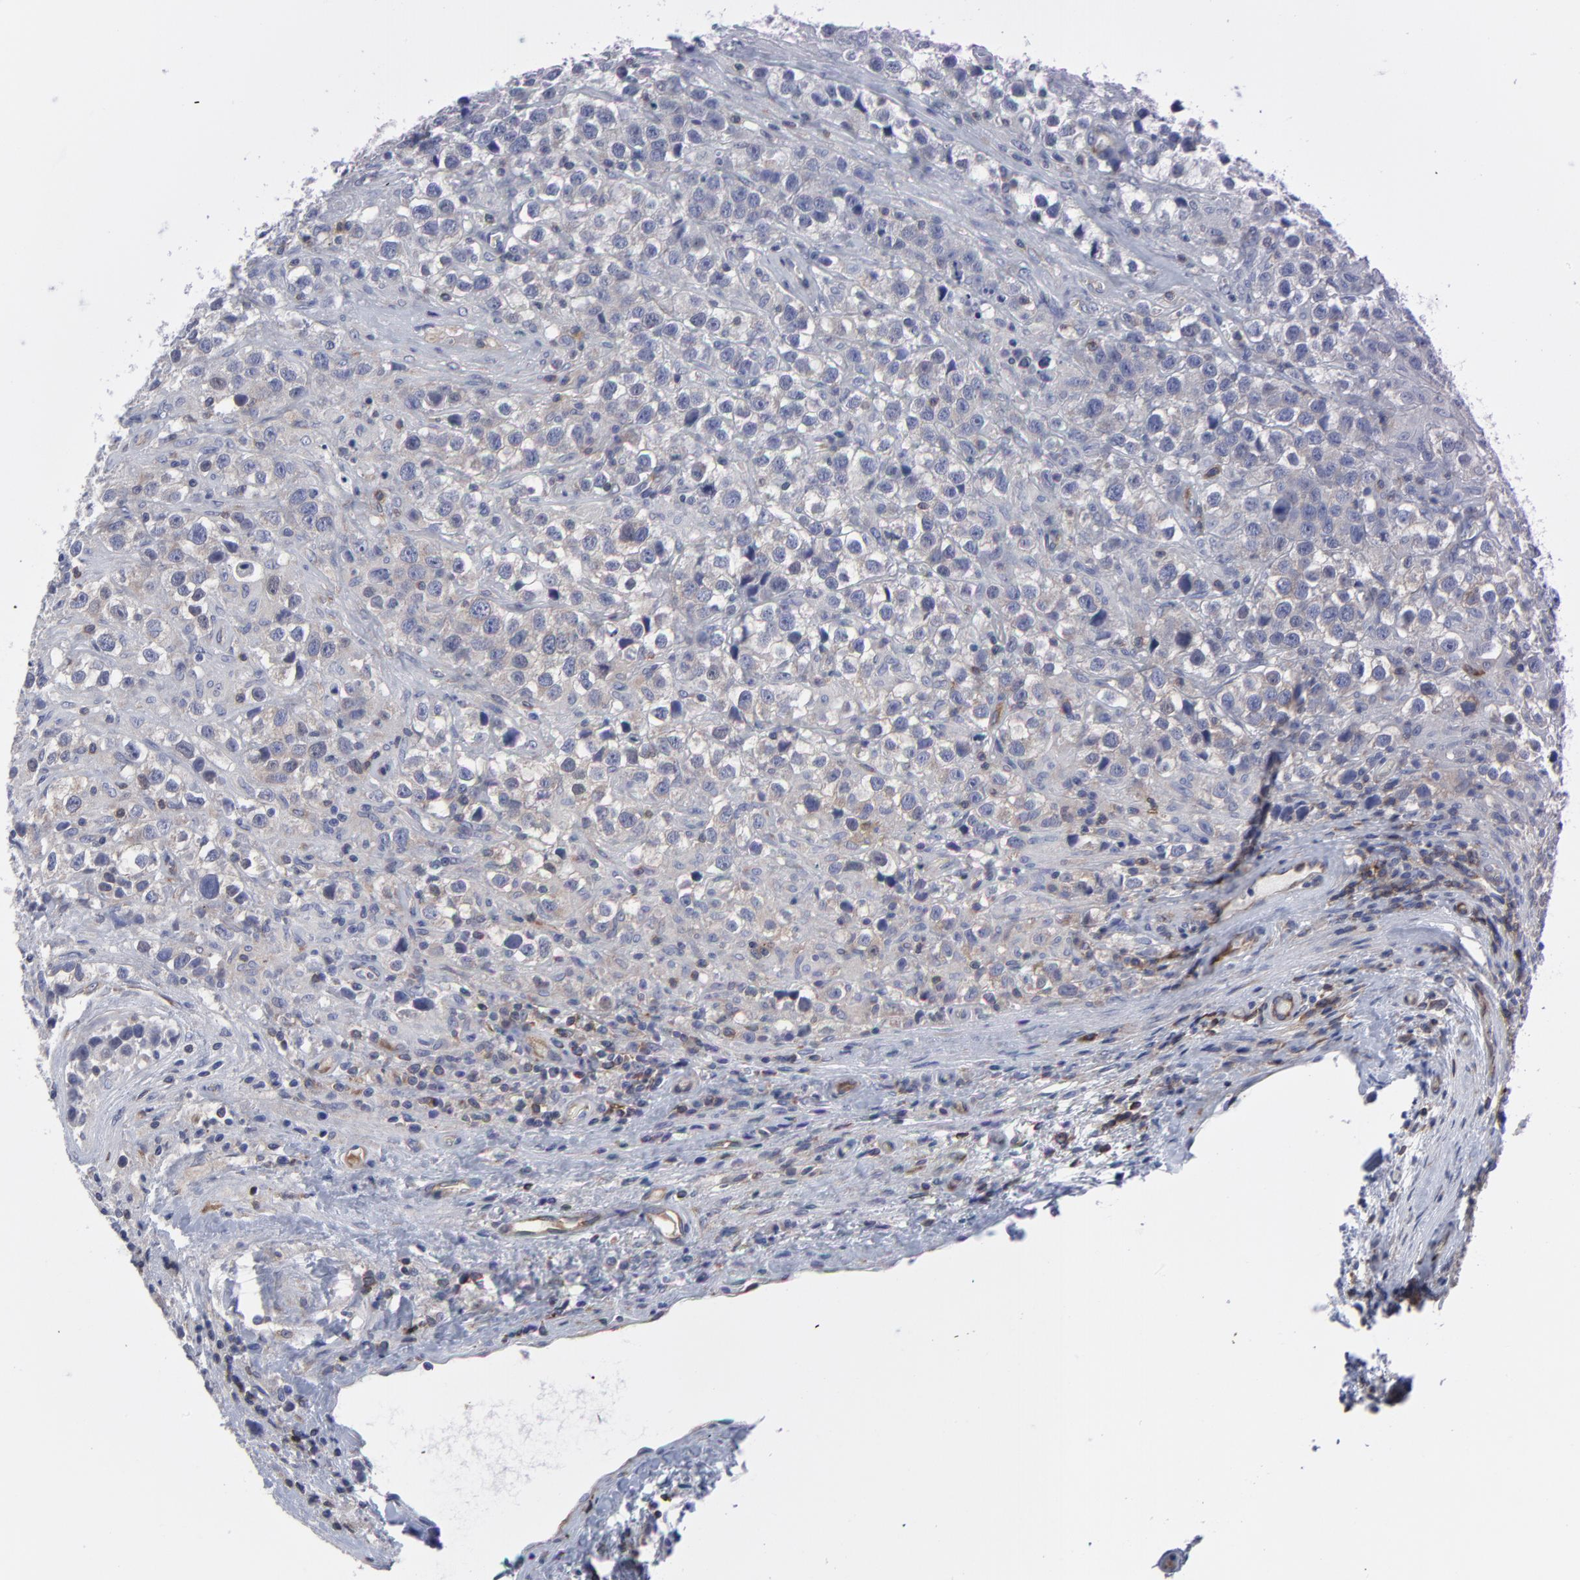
{"staining": {"intensity": "negative", "quantity": "none", "location": "none"}, "tissue": "testis cancer", "cell_type": "Tumor cells", "image_type": "cancer", "snomed": [{"axis": "morphology", "description": "Seminoma, NOS"}, {"axis": "topography", "description": "Testis"}], "caption": "High power microscopy photomicrograph of an immunohistochemistry image of testis cancer (seminoma), revealing no significant positivity in tumor cells.", "gene": "NFKBIA", "patient": {"sex": "male", "age": 43}}